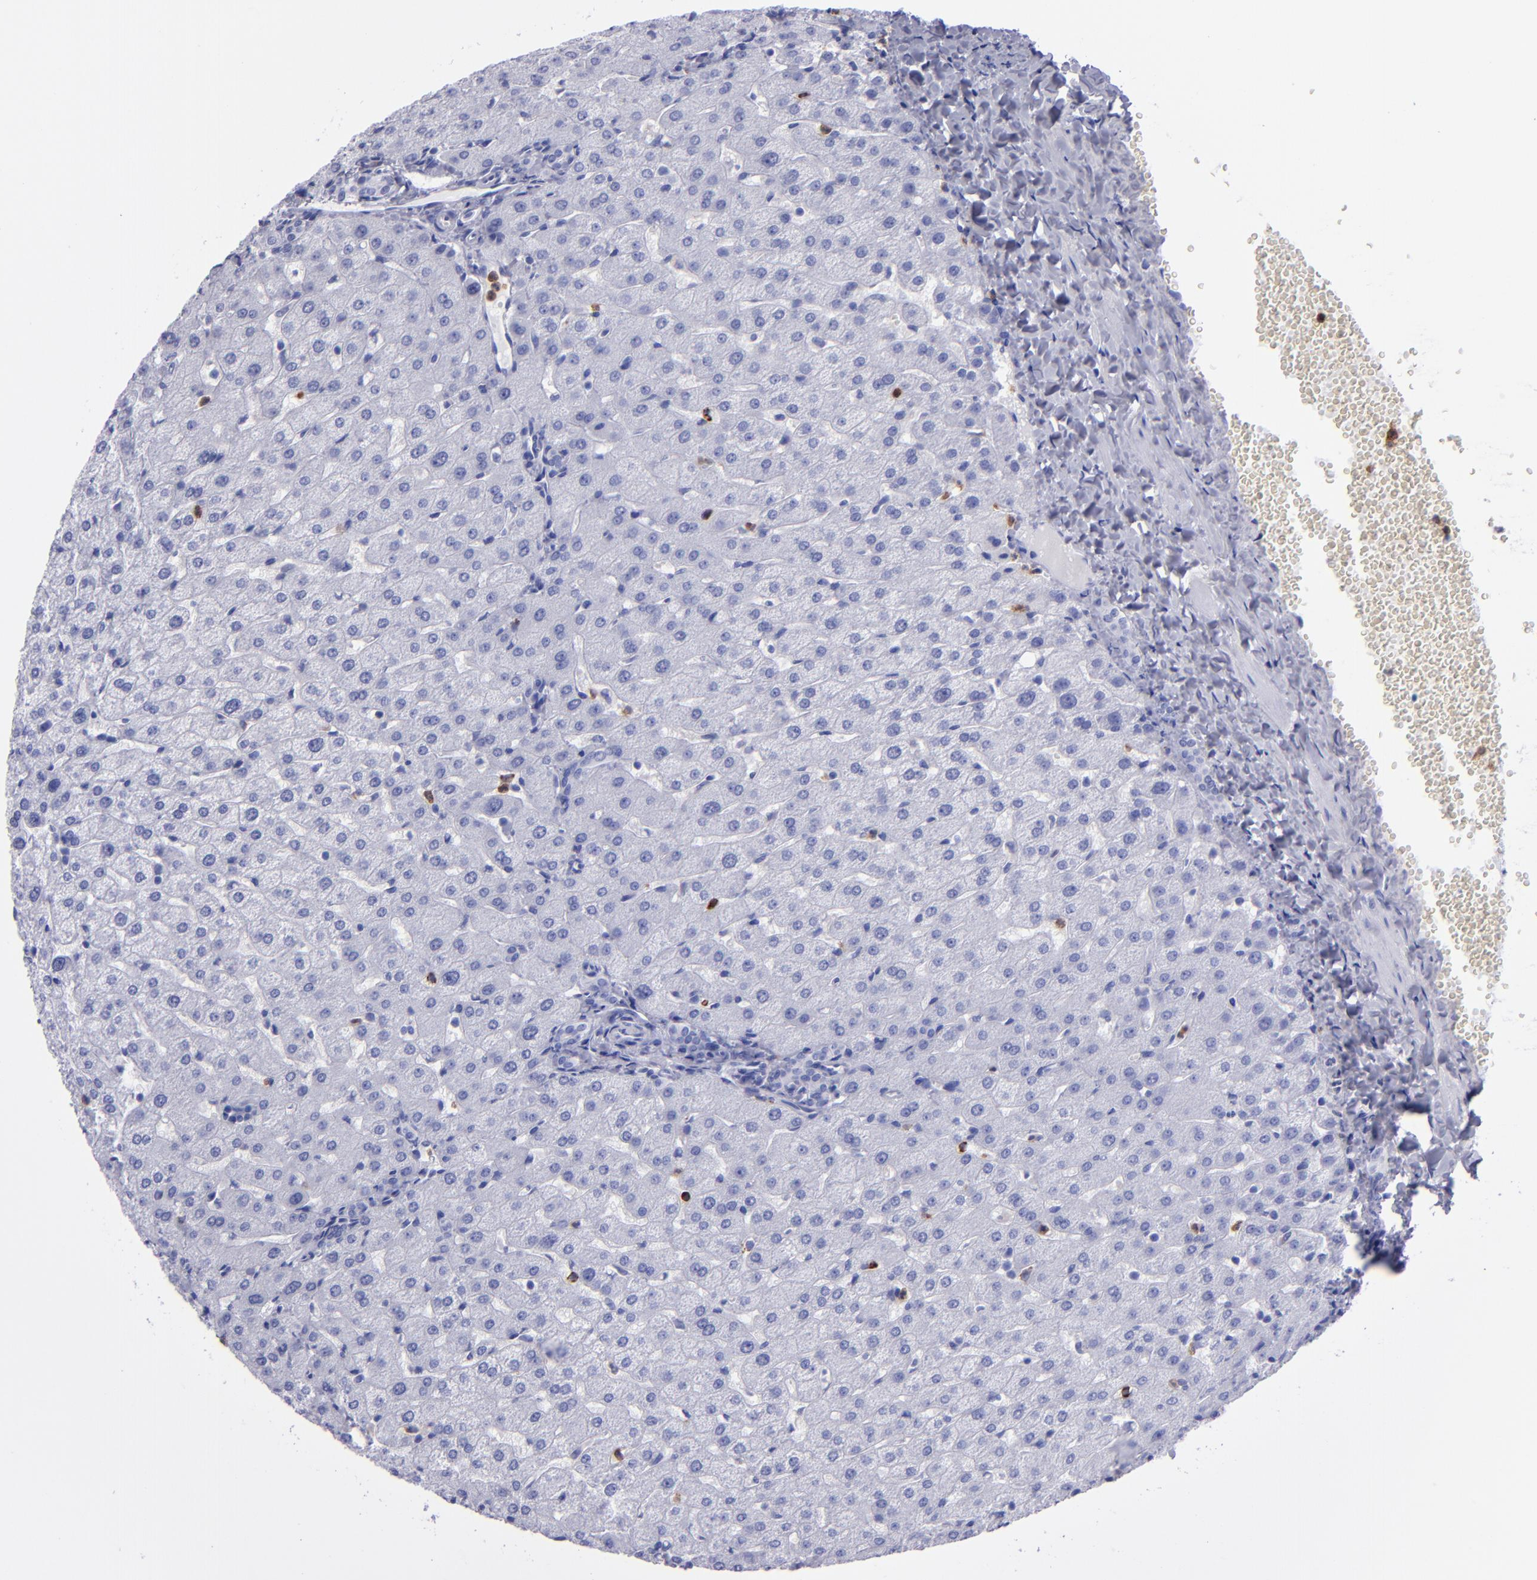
{"staining": {"intensity": "negative", "quantity": "none", "location": "none"}, "tissue": "liver", "cell_type": "Cholangiocytes", "image_type": "normal", "snomed": [{"axis": "morphology", "description": "Normal tissue, NOS"}, {"axis": "morphology", "description": "Fibrosis, NOS"}, {"axis": "topography", "description": "Liver"}], "caption": "DAB immunohistochemical staining of unremarkable liver displays no significant expression in cholangiocytes. The staining is performed using DAB (3,3'-diaminobenzidine) brown chromogen with nuclei counter-stained in using hematoxylin.", "gene": "CR1", "patient": {"sex": "female", "age": 29}}